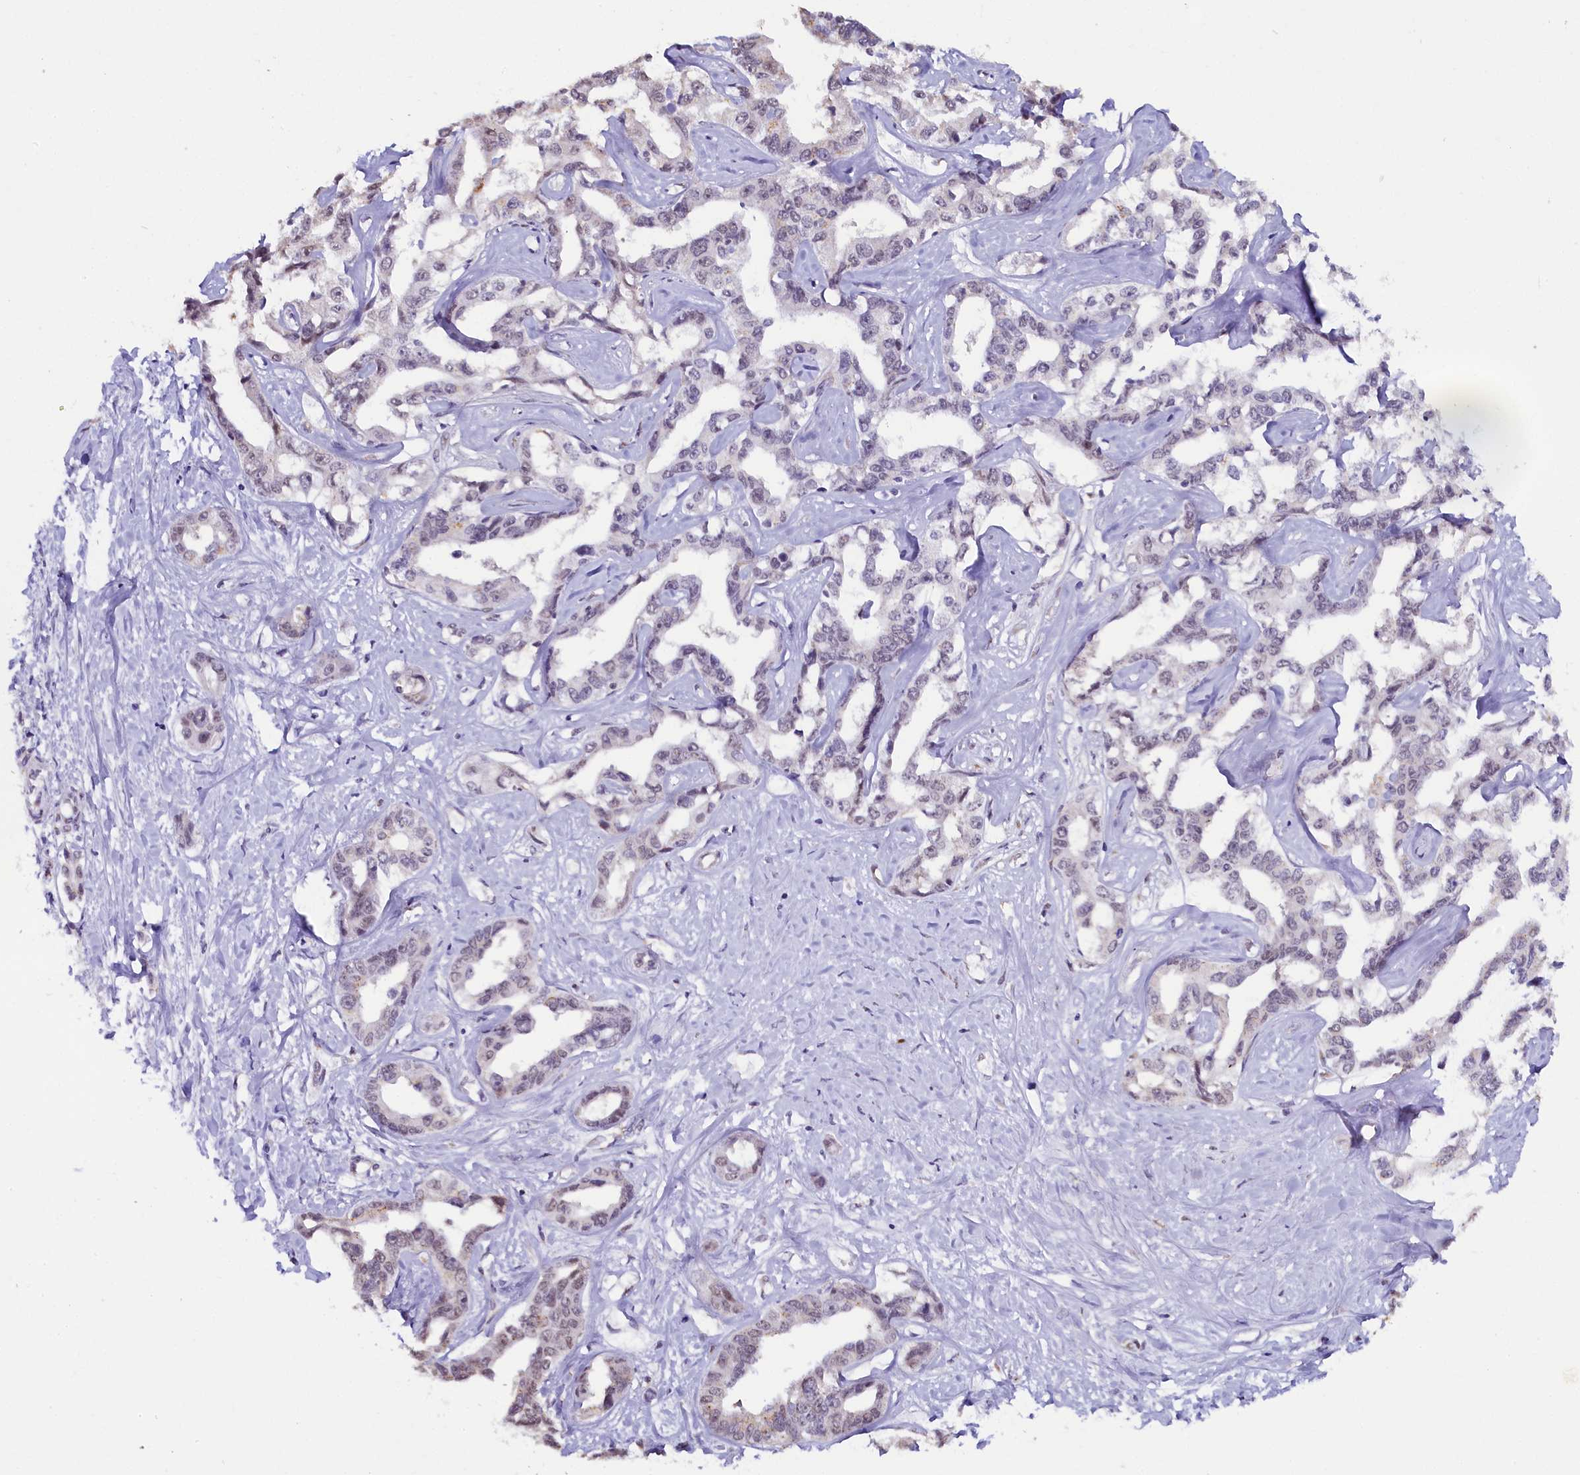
{"staining": {"intensity": "negative", "quantity": "none", "location": "none"}, "tissue": "liver cancer", "cell_type": "Tumor cells", "image_type": "cancer", "snomed": [{"axis": "morphology", "description": "Cholangiocarcinoma"}, {"axis": "topography", "description": "Liver"}], "caption": "Liver cancer was stained to show a protein in brown. There is no significant expression in tumor cells.", "gene": "NCBP1", "patient": {"sex": "male", "age": 59}}